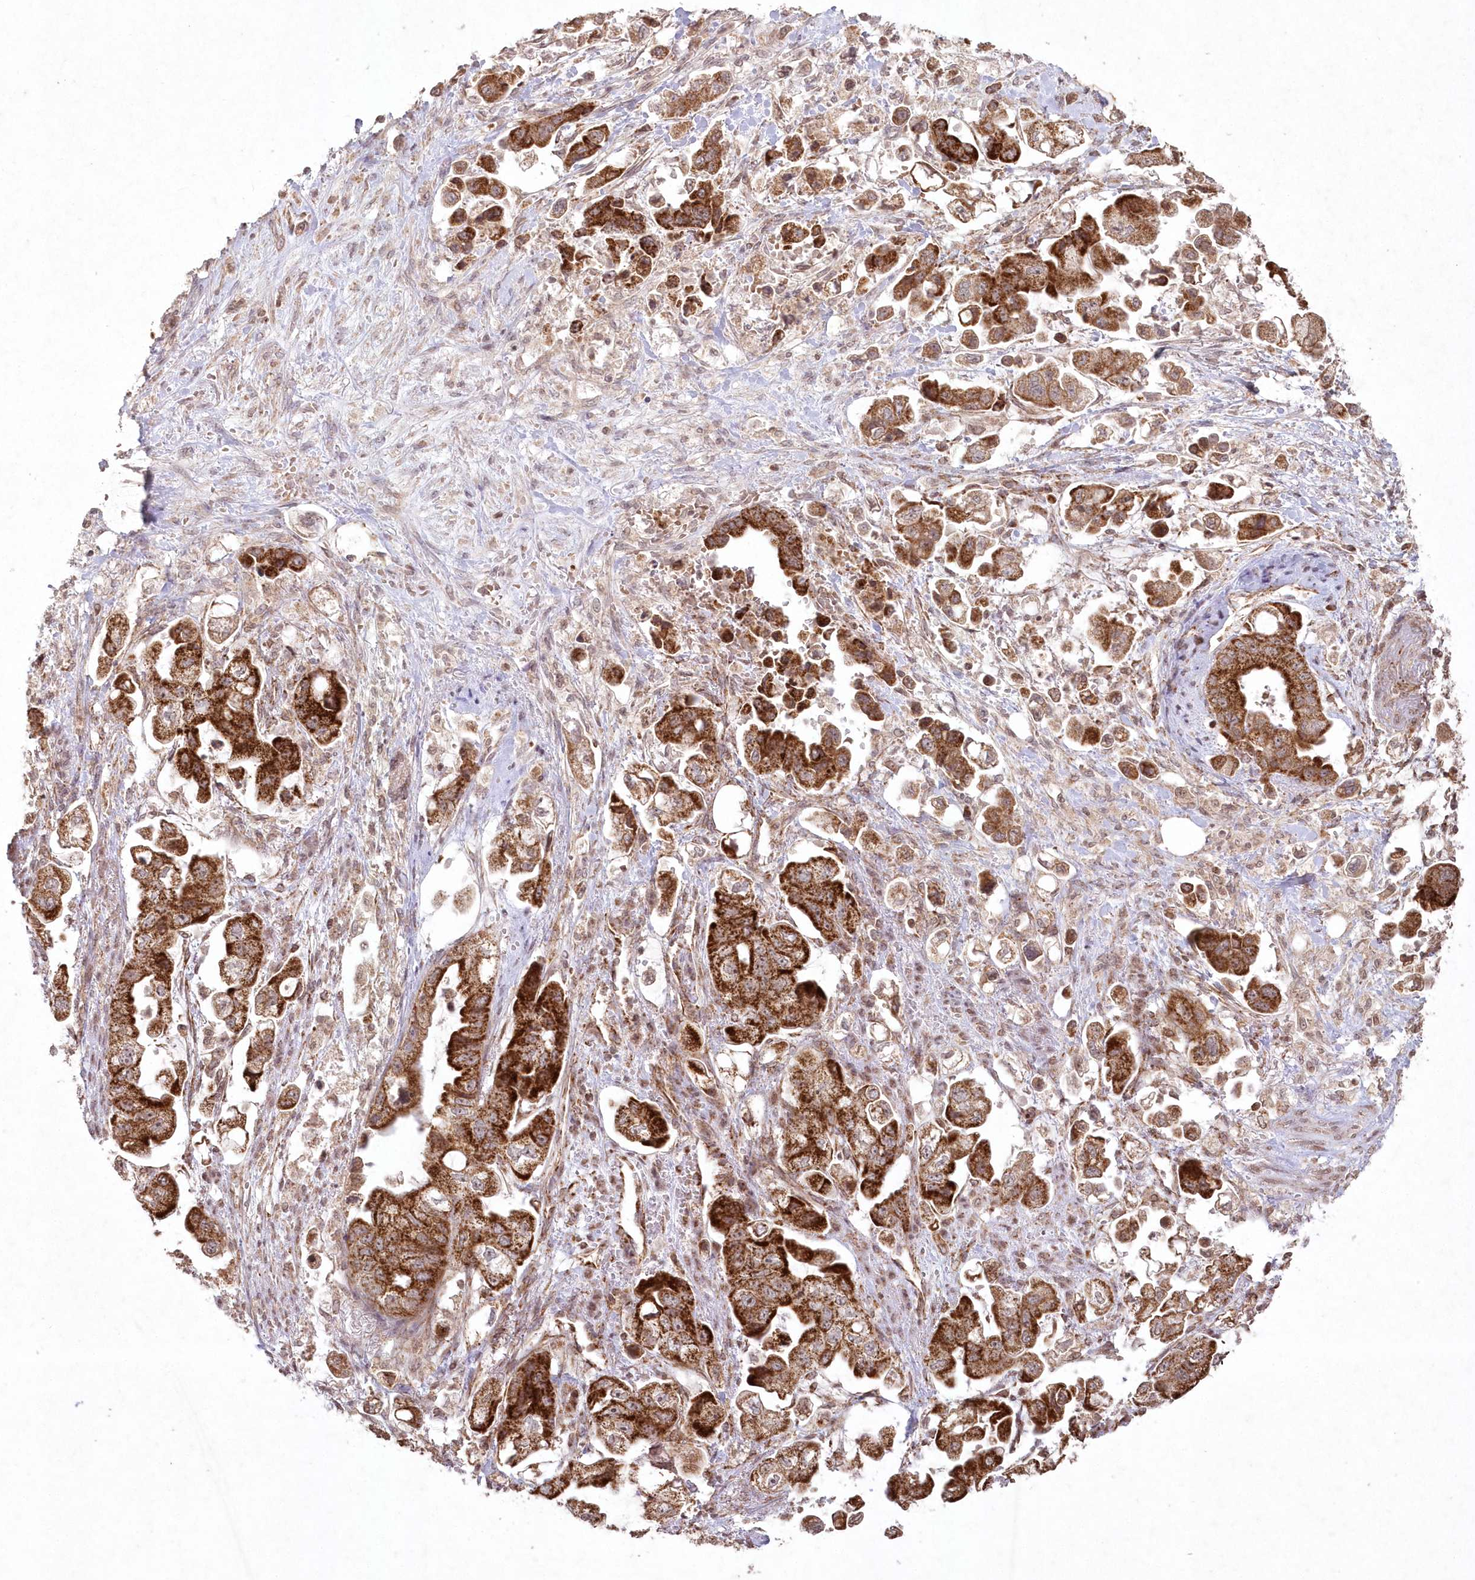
{"staining": {"intensity": "strong", "quantity": ">75%", "location": "cytoplasmic/membranous"}, "tissue": "stomach cancer", "cell_type": "Tumor cells", "image_type": "cancer", "snomed": [{"axis": "morphology", "description": "Adenocarcinoma, NOS"}, {"axis": "topography", "description": "Stomach"}], "caption": "Adenocarcinoma (stomach) stained with a brown dye displays strong cytoplasmic/membranous positive positivity in about >75% of tumor cells.", "gene": "LRPPRC", "patient": {"sex": "male", "age": 62}}